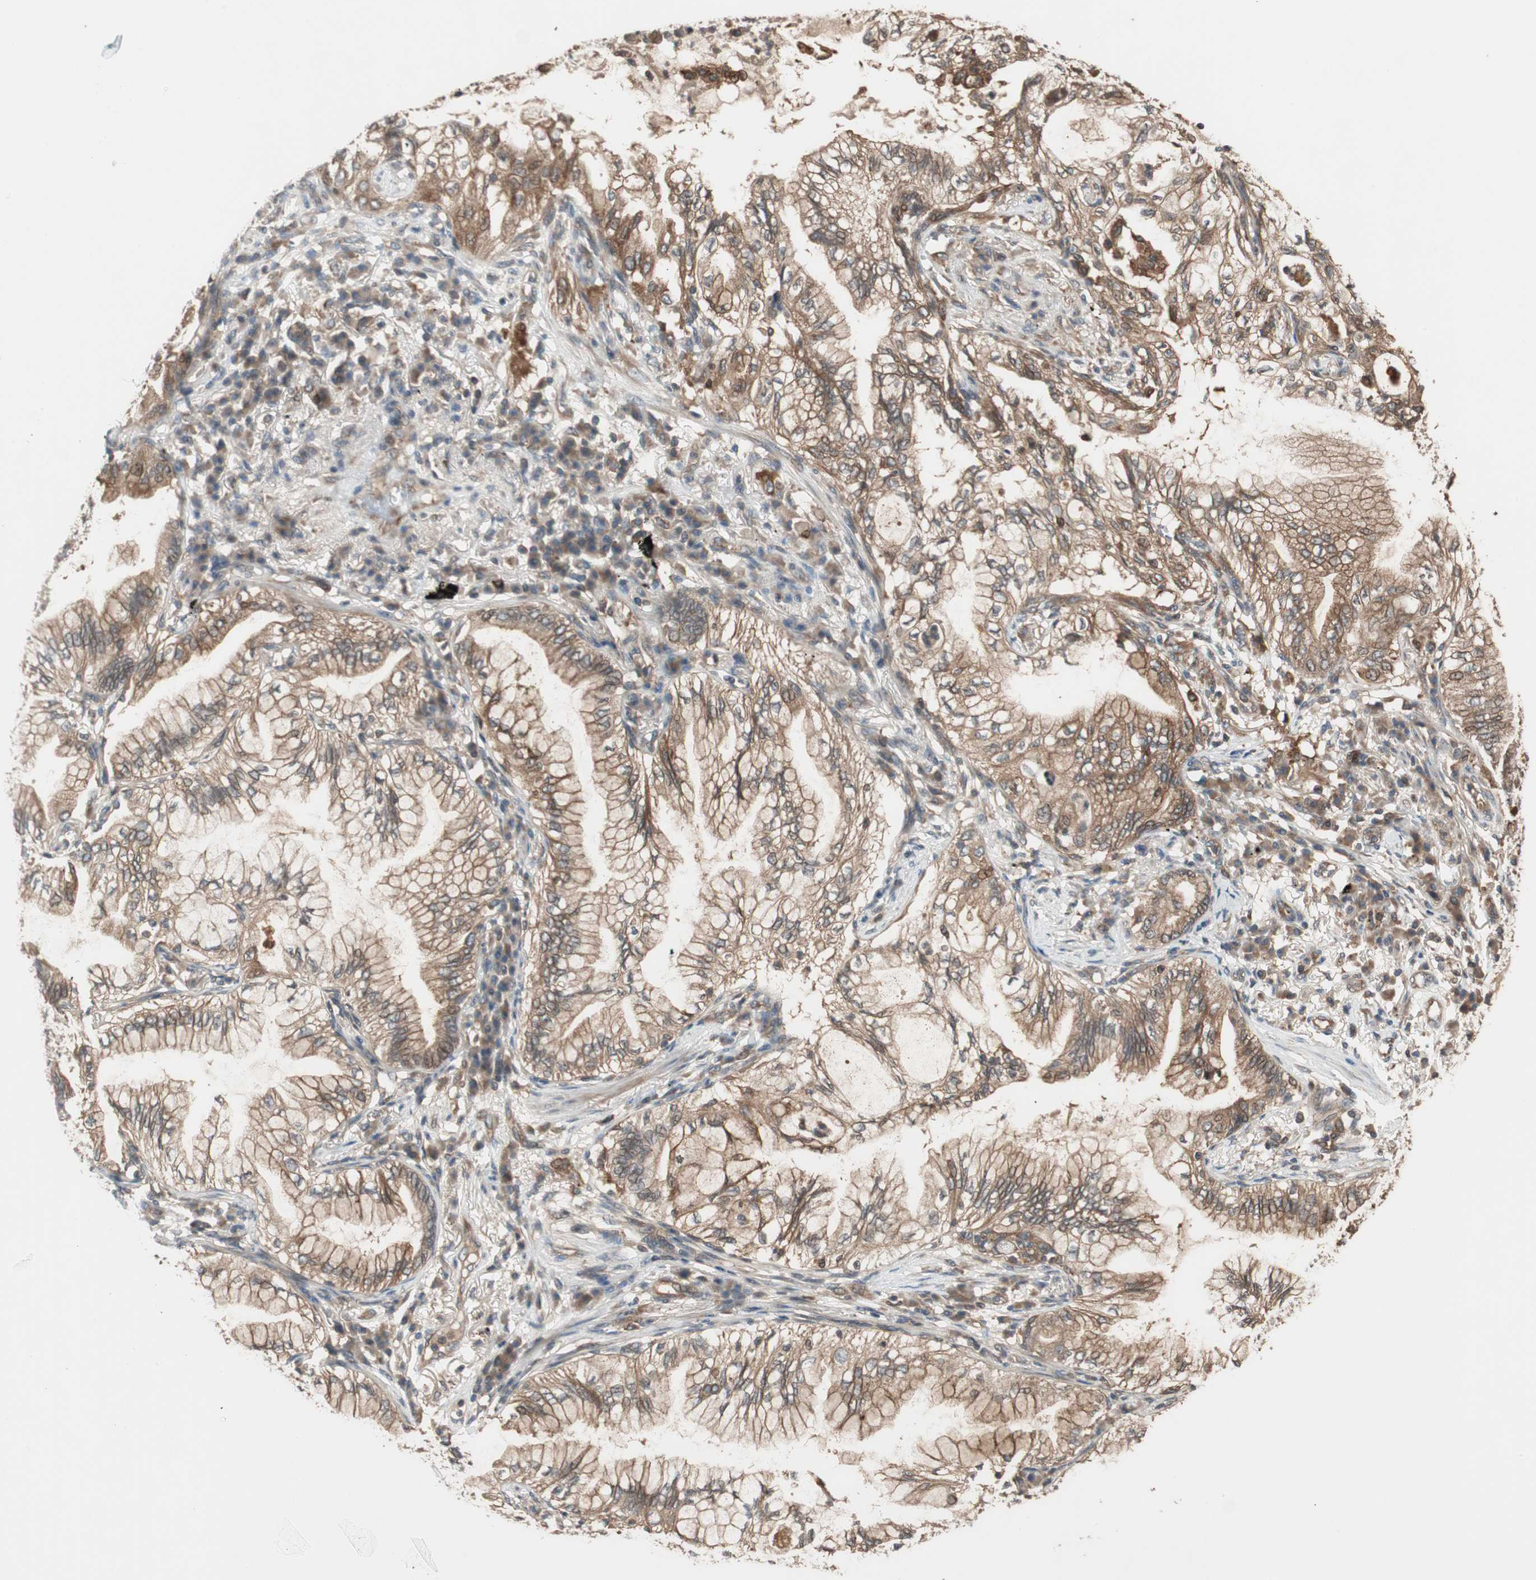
{"staining": {"intensity": "moderate", "quantity": ">75%", "location": "cytoplasmic/membranous"}, "tissue": "lung cancer", "cell_type": "Tumor cells", "image_type": "cancer", "snomed": [{"axis": "morphology", "description": "Adenocarcinoma, NOS"}, {"axis": "topography", "description": "Lung"}], "caption": "Protein staining shows moderate cytoplasmic/membranous expression in approximately >75% of tumor cells in adenocarcinoma (lung).", "gene": "ATP6AP2", "patient": {"sex": "female", "age": 70}}